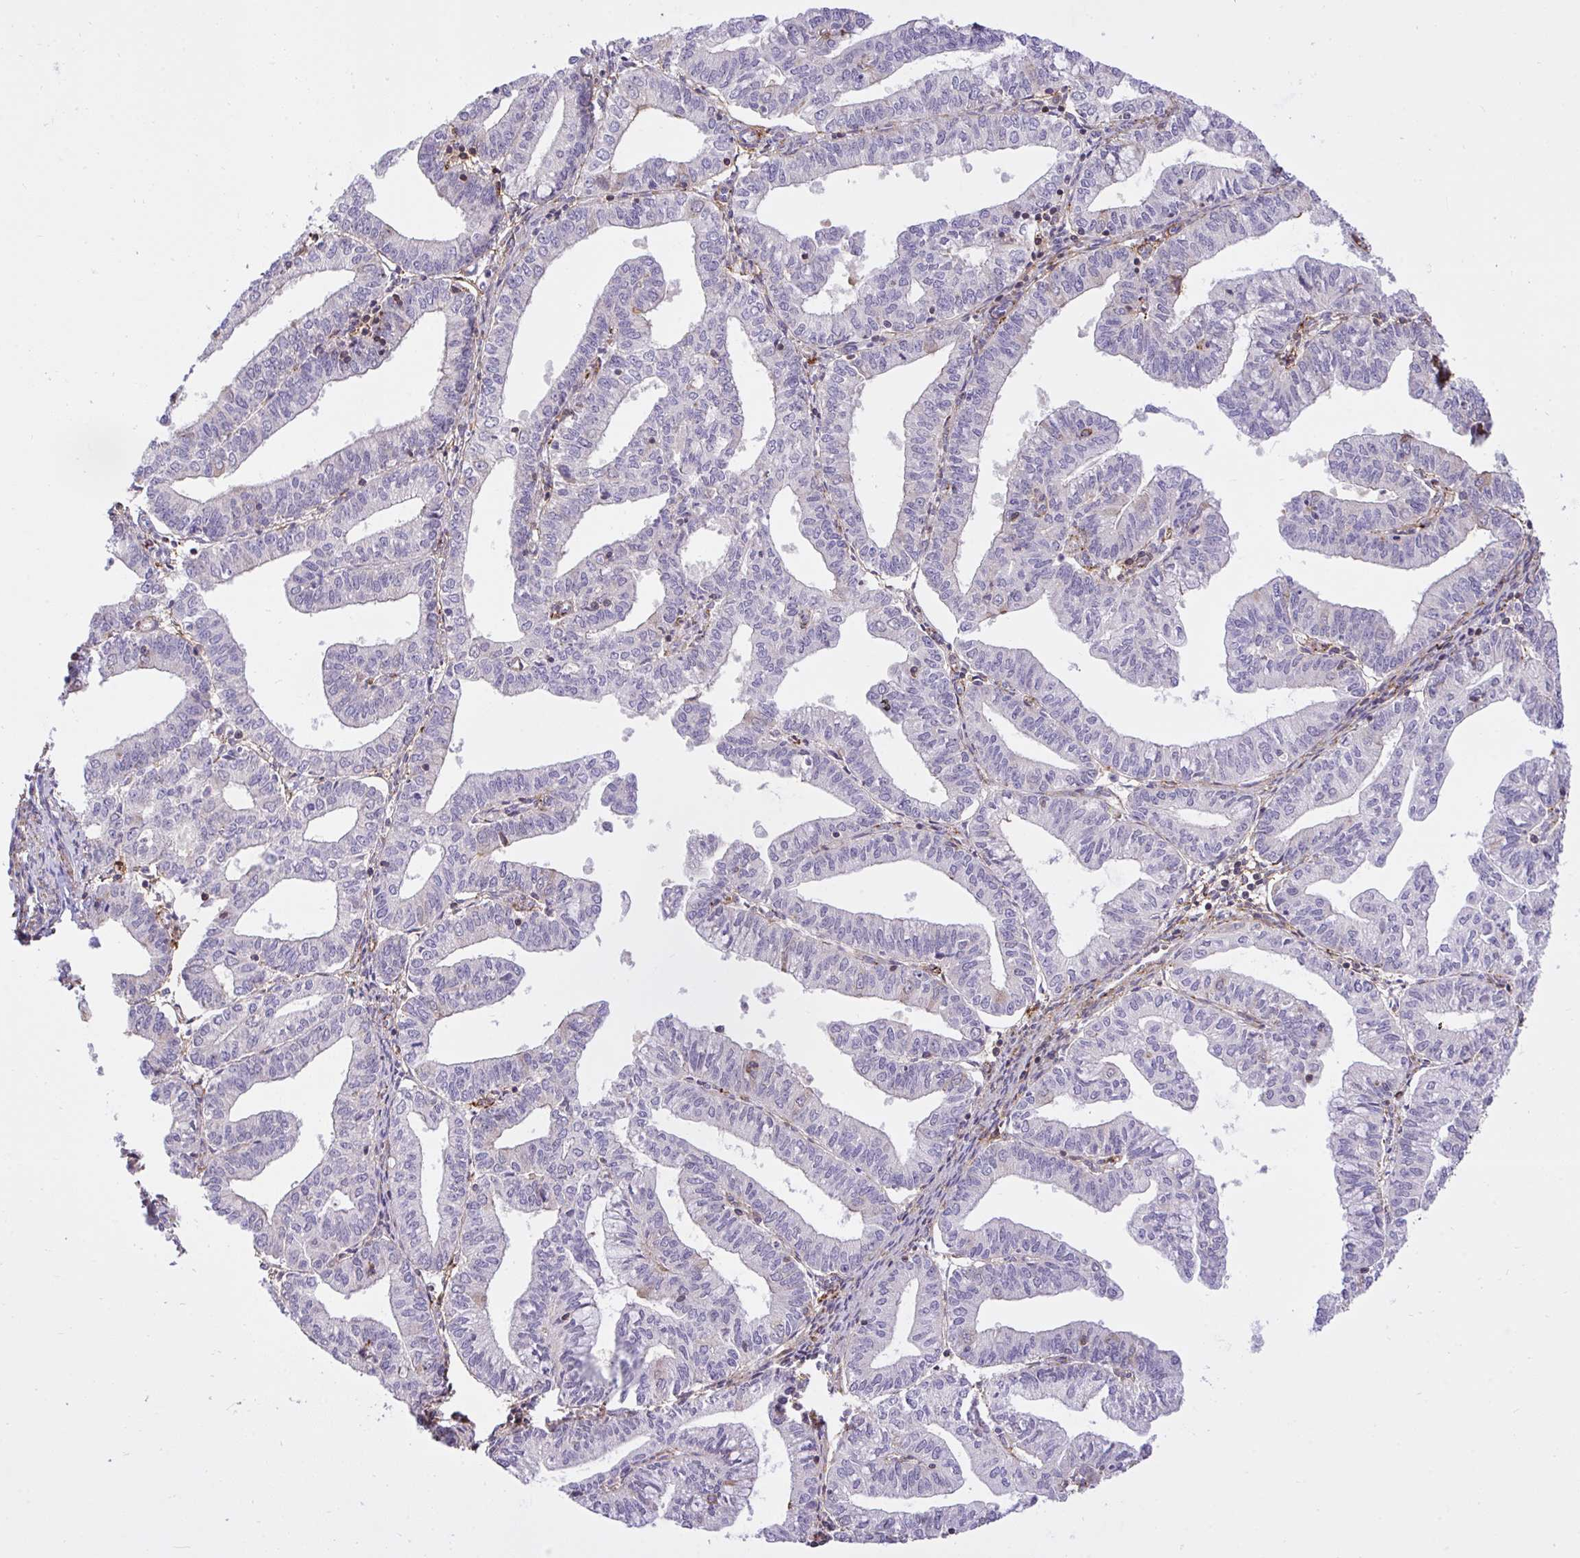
{"staining": {"intensity": "negative", "quantity": "none", "location": "none"}, "tissue": "endometrial cancer", "cell_type": "Tumor cells", "image_type": "cancer", "snomed": [{"axis": "morphology", "description": "Adenocarcinoma, NOS"}, {"axis": "topography", "description": "Endometrium"}], "caption": "DAB immunohistochemical staining of human endometrial adenocarcinoma displays no significant expression in tumor cells.", "gene": "ERI1", "patient": {"sex": "female", "age": 61}}